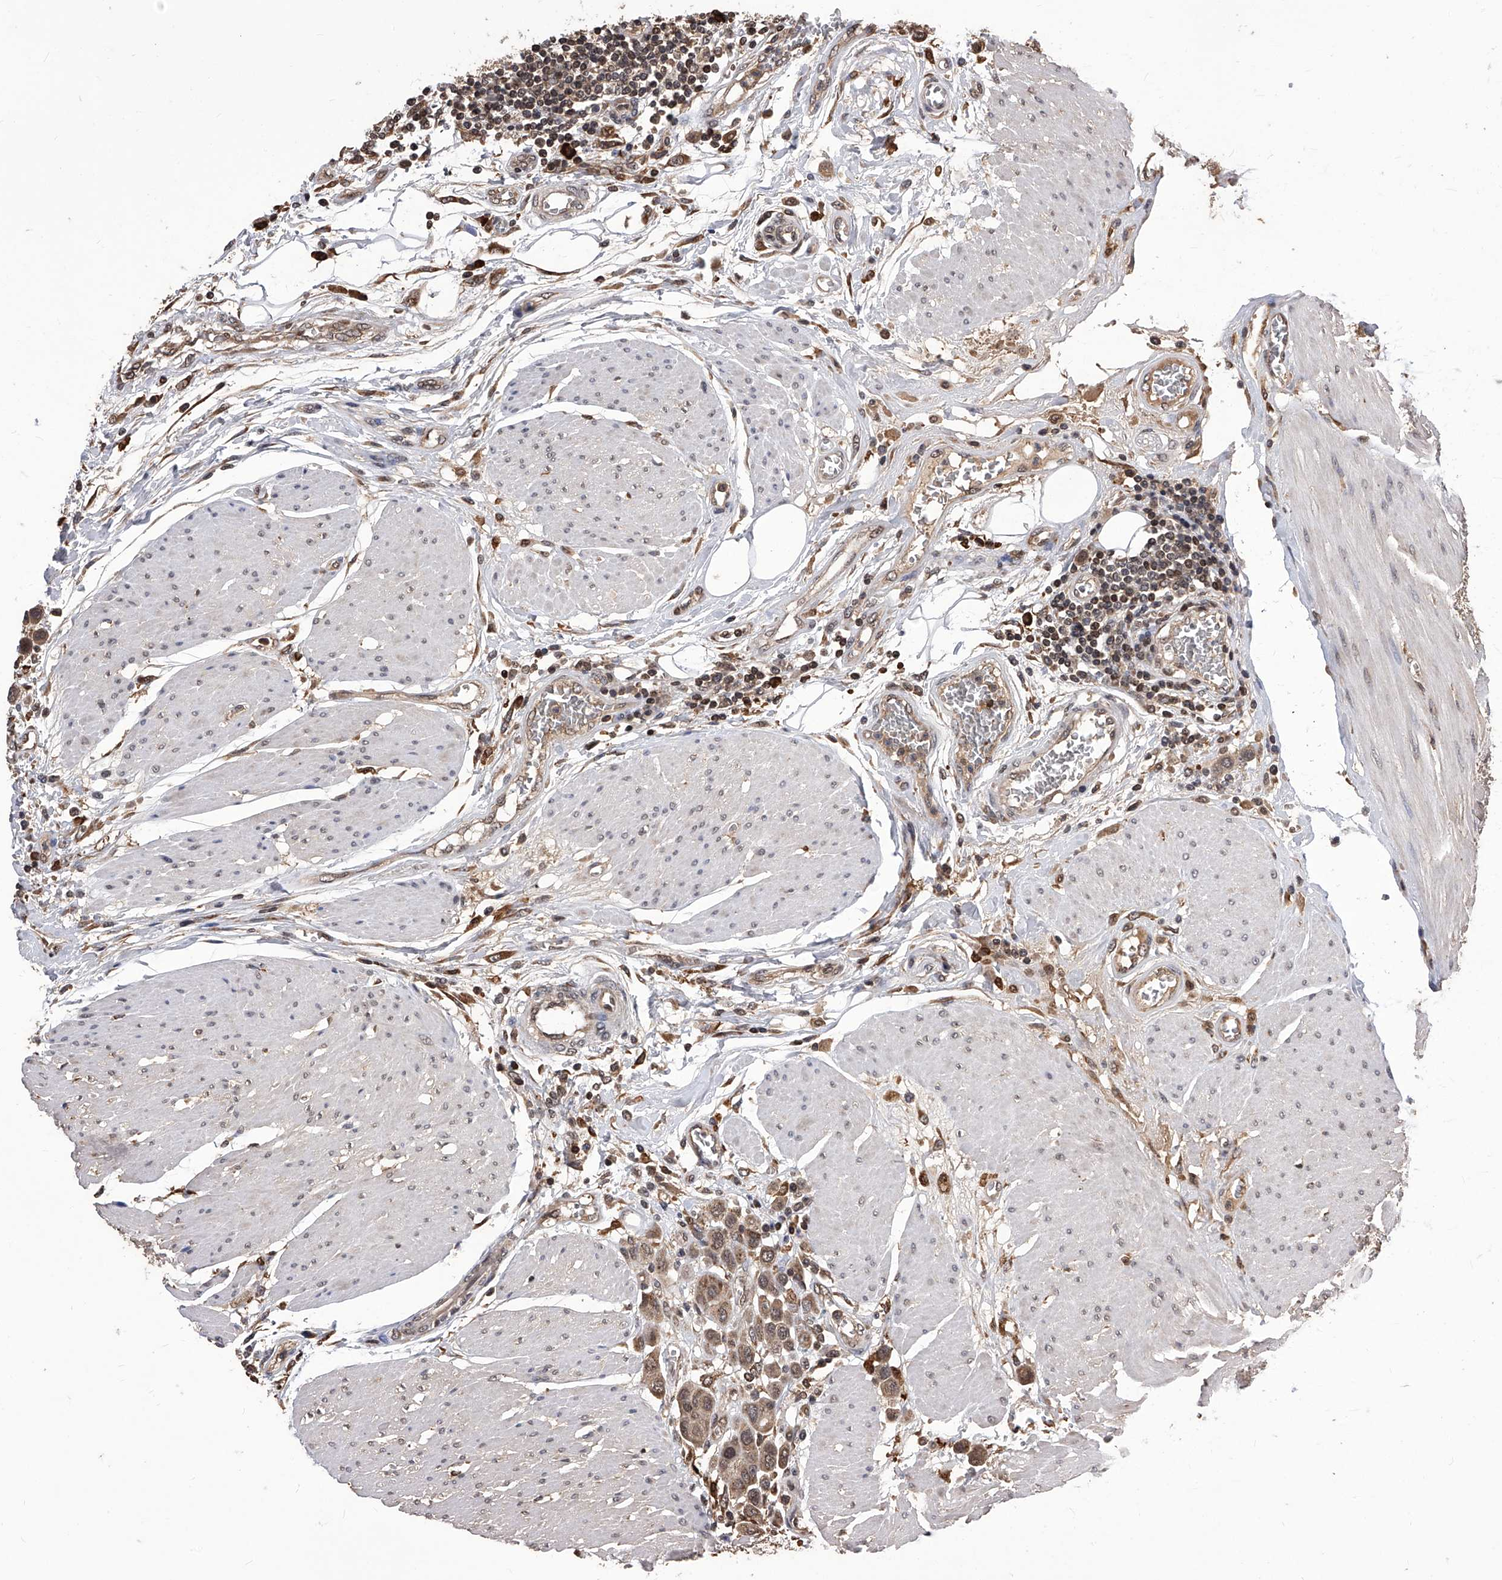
{"staining": {"intensity": "moderate", "quantity": ">75%", "location": "cytoplasmic/membranous"}, "tissue": "urothelial cancer", "cell_type": "Tumor cells", "image_type": "cancer", "snomed": [{"axis": "morphology", "description": "Urothelial carcinoma, High grade"}, {"axis": "topography", "description": "Urinary bladder"}], "caption": "High-power microscopy captured an immunohistochemistry histopathology image of high-grade urothelial carcinoma, revealing moderate cytoplasmic/membranous expression in about >75% of tumor cells.", "gene": "ID1", "patient": {"sex": "male", "age": 50}}